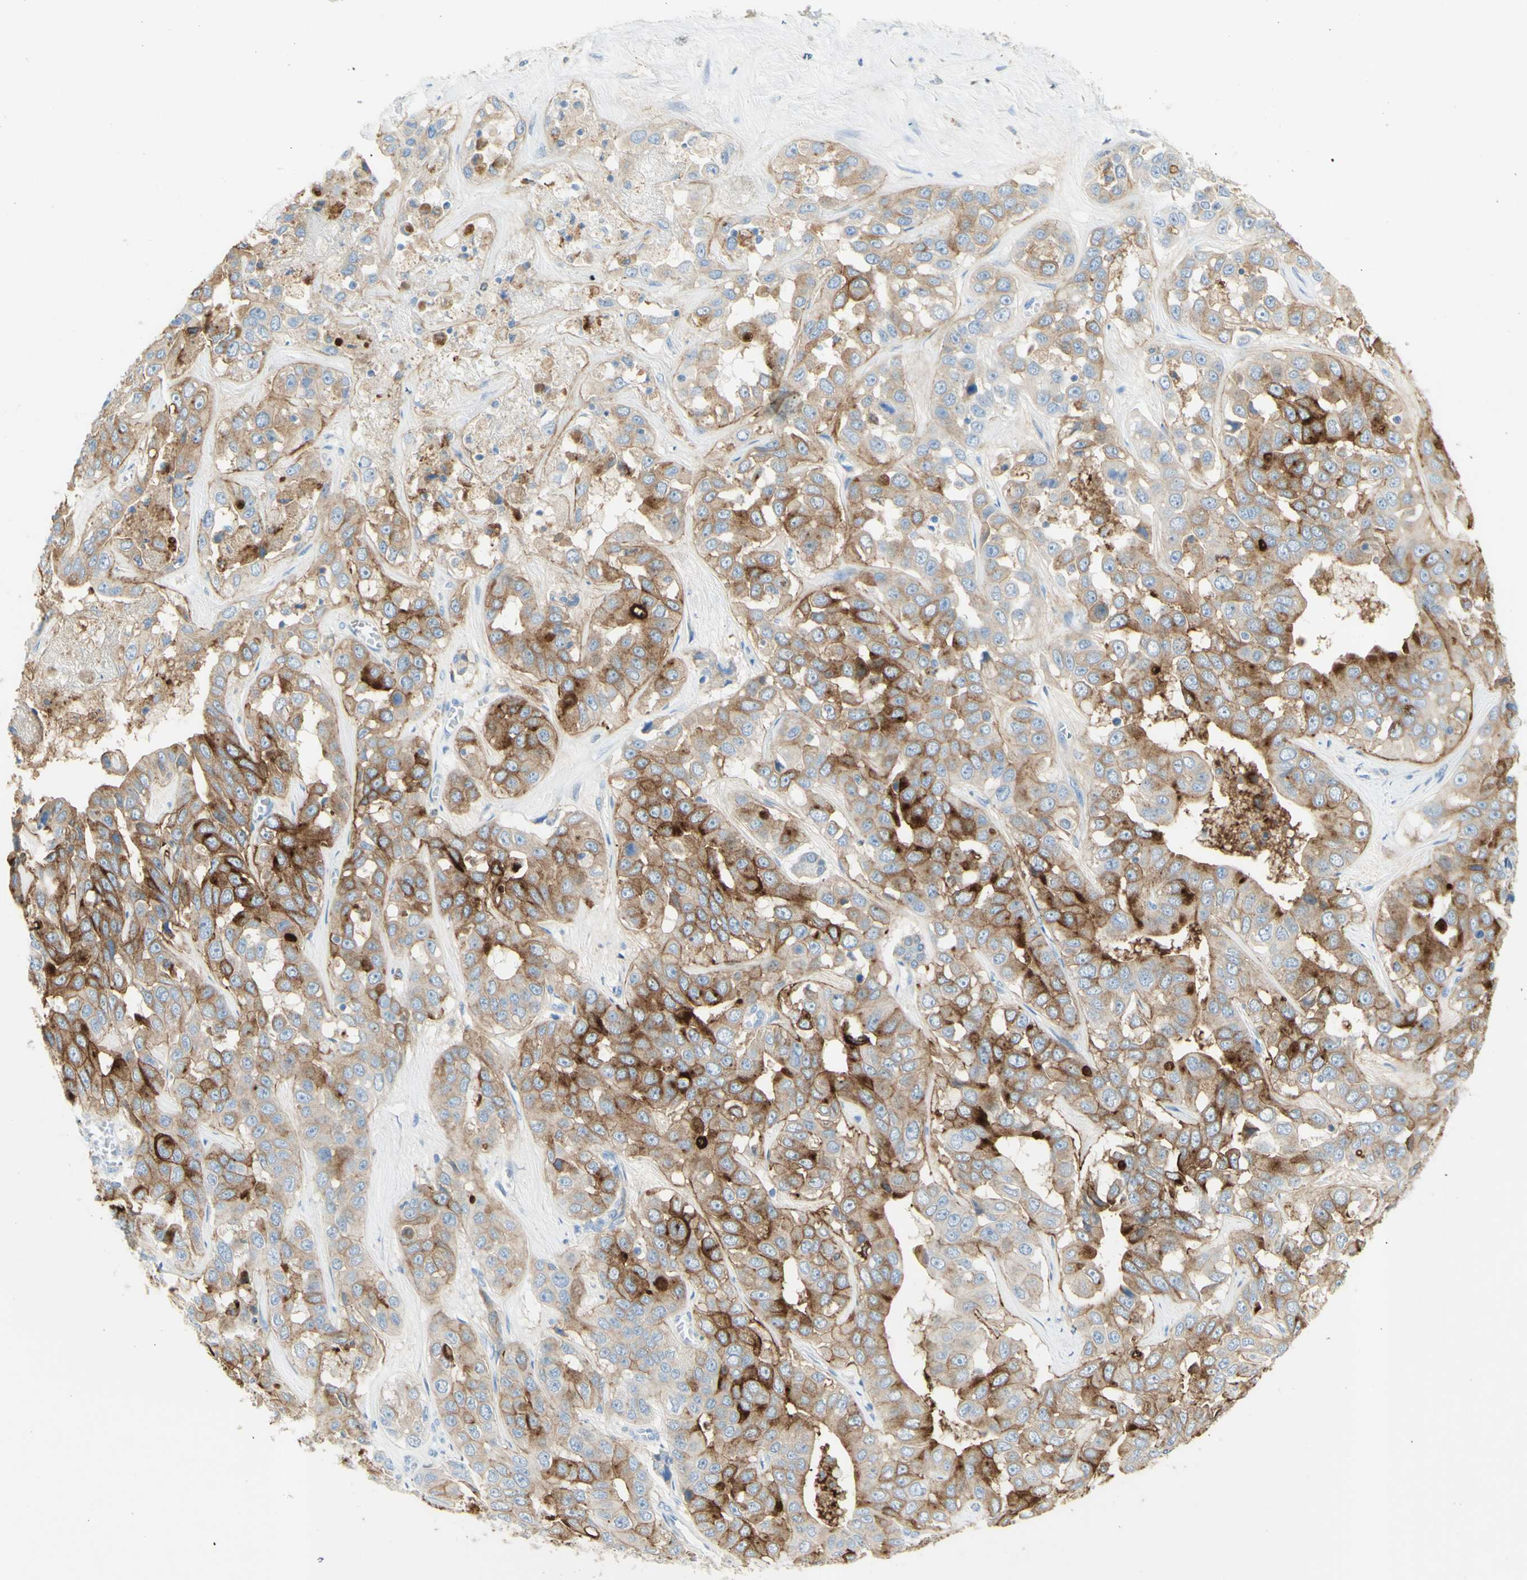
{"staining": {"intensity": "moderate", "quantity": "25%-75%", "location": "cytoplasmic/membranous"}, "tissue": "liver cancer", "cell_type": "Tumor cells", "image_type": "cancer", "snomed": [{"axis": "morphology", "description": "Cholangiocarcinoma"}, {"axis": "topography", "description": "Liver"}], "caption": "Protein staining by IHC demonstrates moderate cytoplasmic/membranous staining in approximately 25%-75% of tumor cells in cholangiocarcinoma (liver).", "gene": "TSPAN1", "patient": {"sex": "female", "age": 52}}